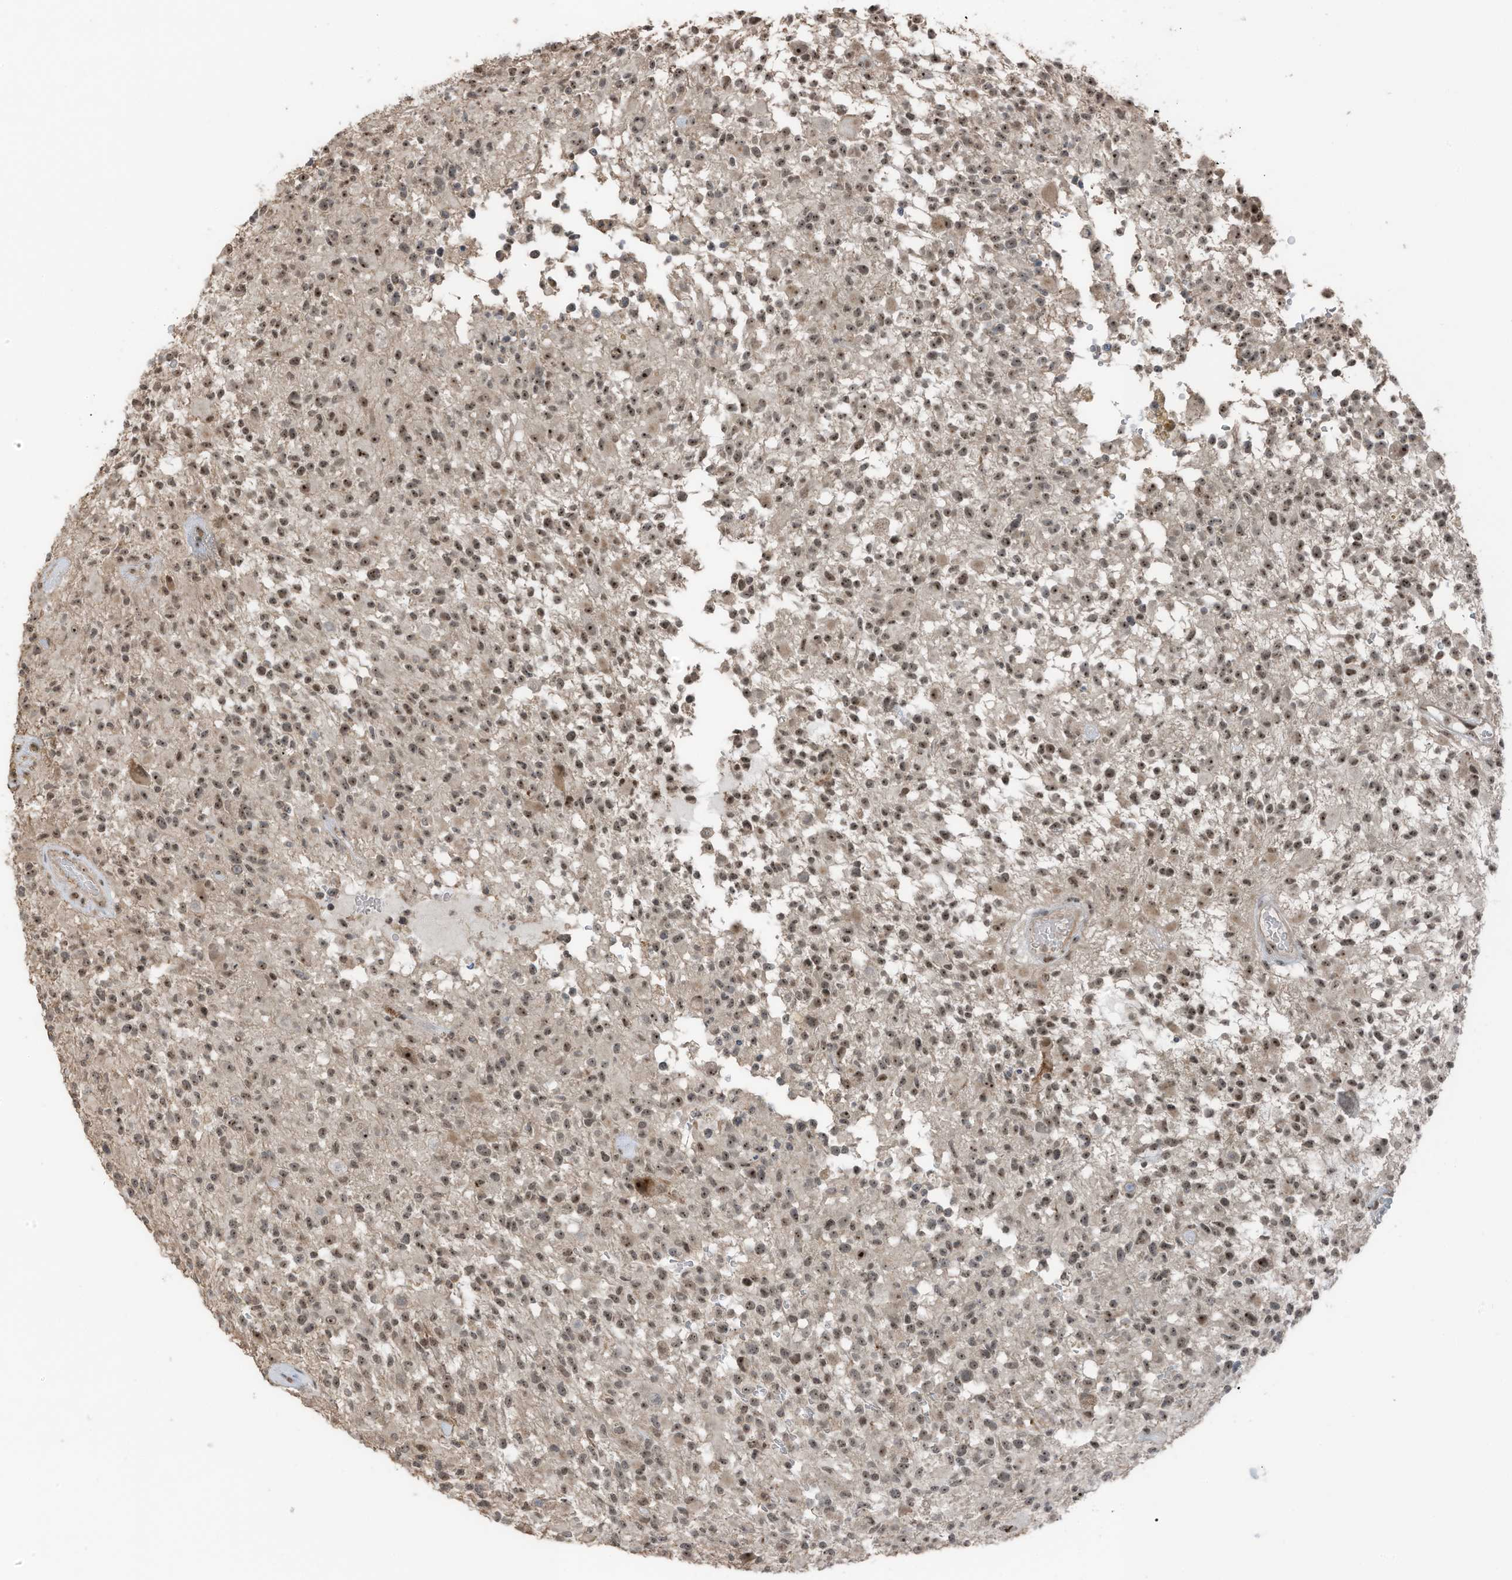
{"staining": {"intensity": "moderate", "quantity": ">75%", "location": "nuclear"}, "tissue": "glioma", "cell_type": "Tumor cells", "image_type": "cancer", "snomed": [{"axis": "morphology", "description": "Glioma, malignant, High grade"}, {"axis": "morphology", "description": "Glioblastoma, NOS"}, {"axis": "topography", "description": "Brain"}], "caption": "This is a histology image of immunohistochemistry staining of glioma, which shows moderate staining in the nuclear of tumor cells.", "gene": "UTP3", "patient": {"sex": "male", "age": 60}}